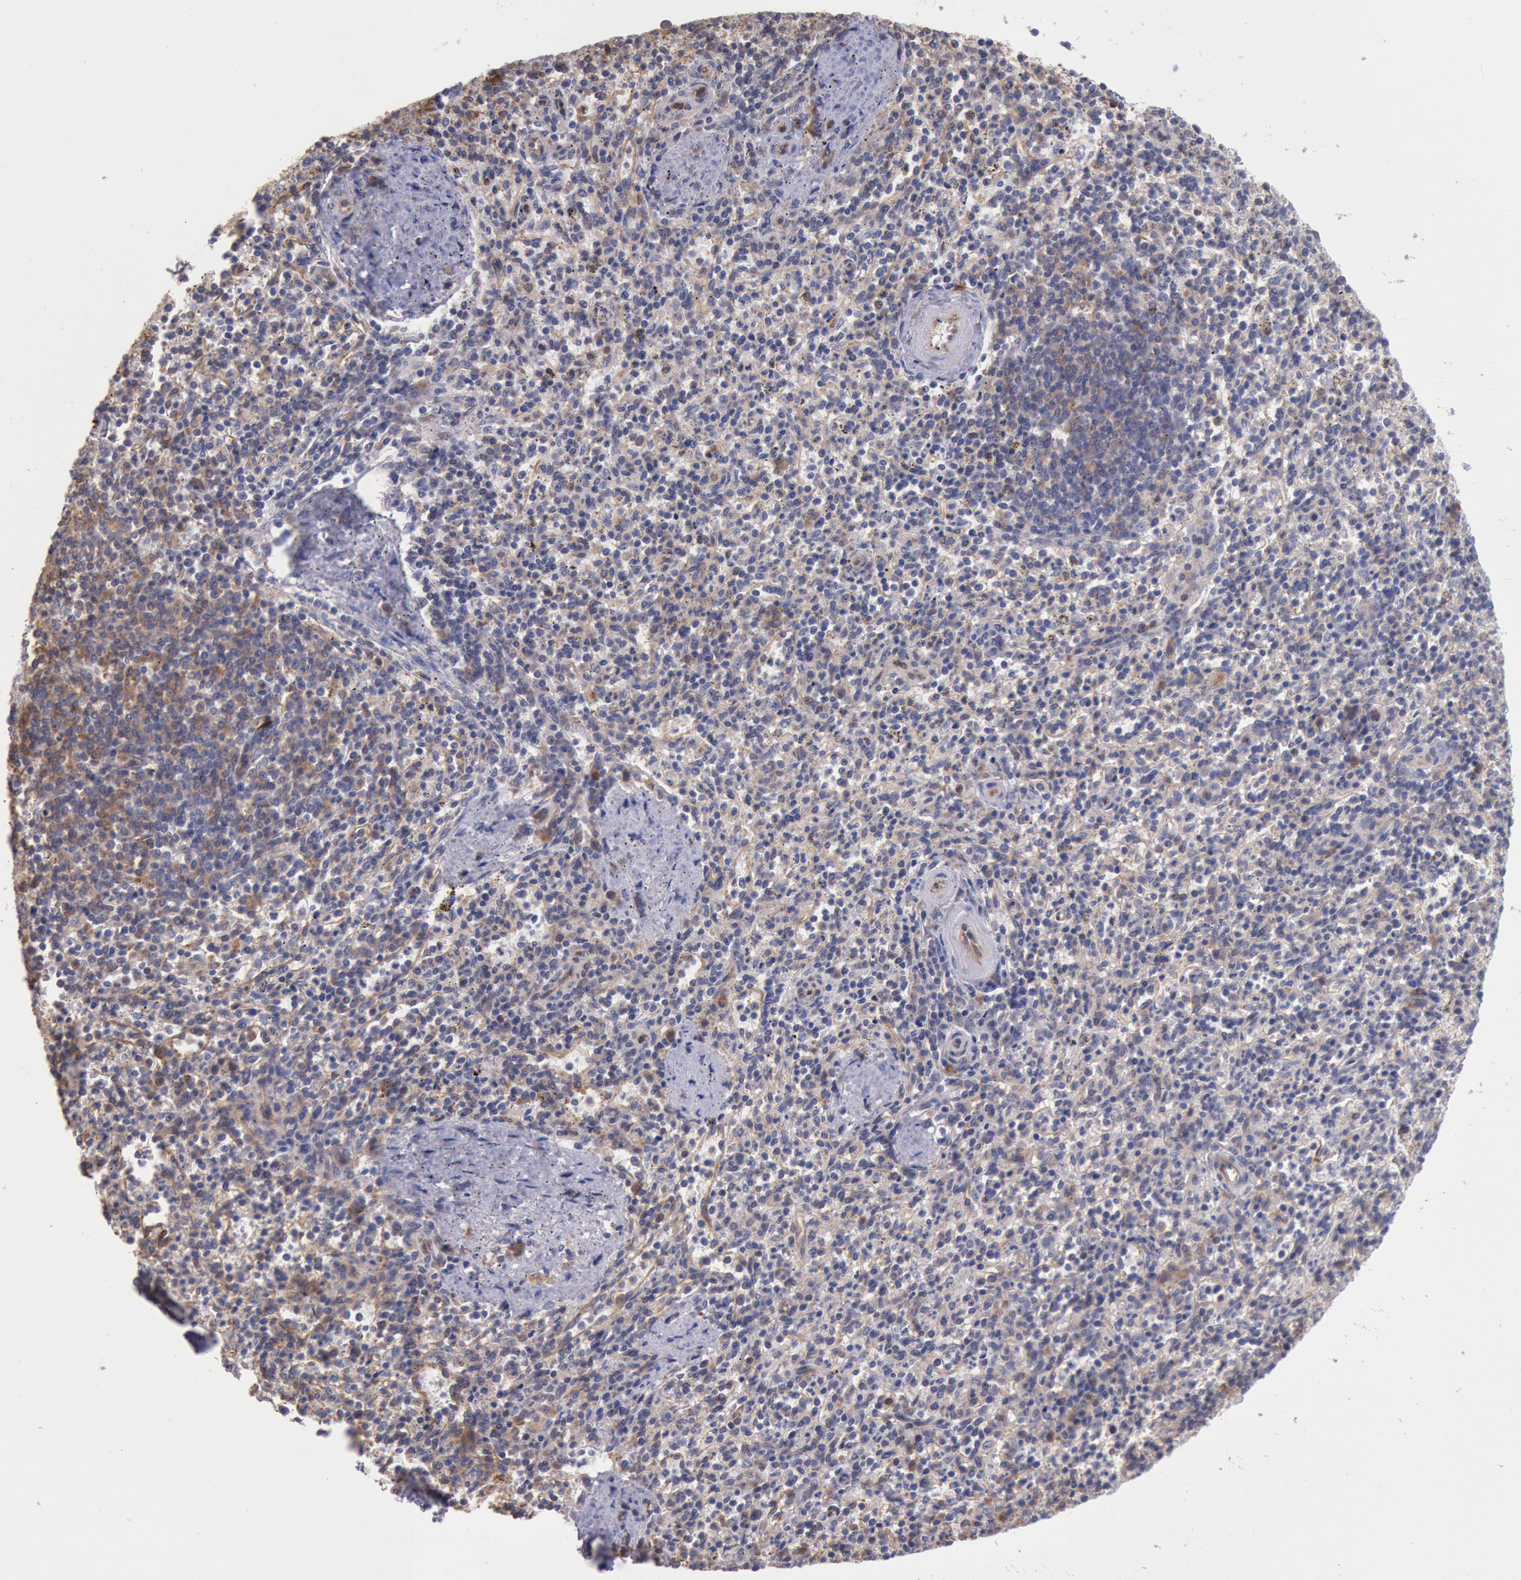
{"staining": {"intensity": "moderate", "quantity": "25%-75%", "location": "cytoplasmic/membranous"}, "tissue": "spleen", "cell_type": "Cells in red pulp", "image_type": "normal", "snomed": [{"axis": "morphology", "description": "Normal tissue, NOS"}, {"axis": "topography", "description": "Spleen"}], "caption": "Immunohistochemical staining of unremarkable spleen demonstrates 25%-75% levels of moderate cytoplasmic/membranous protein positivity in approximately 25%-75% of cells in red pulp. The protein of interest is shown in brown color, while the nuclei are stained blue.", "gene": "DRG1", "patient": {"sex": "male", "age": 72}}